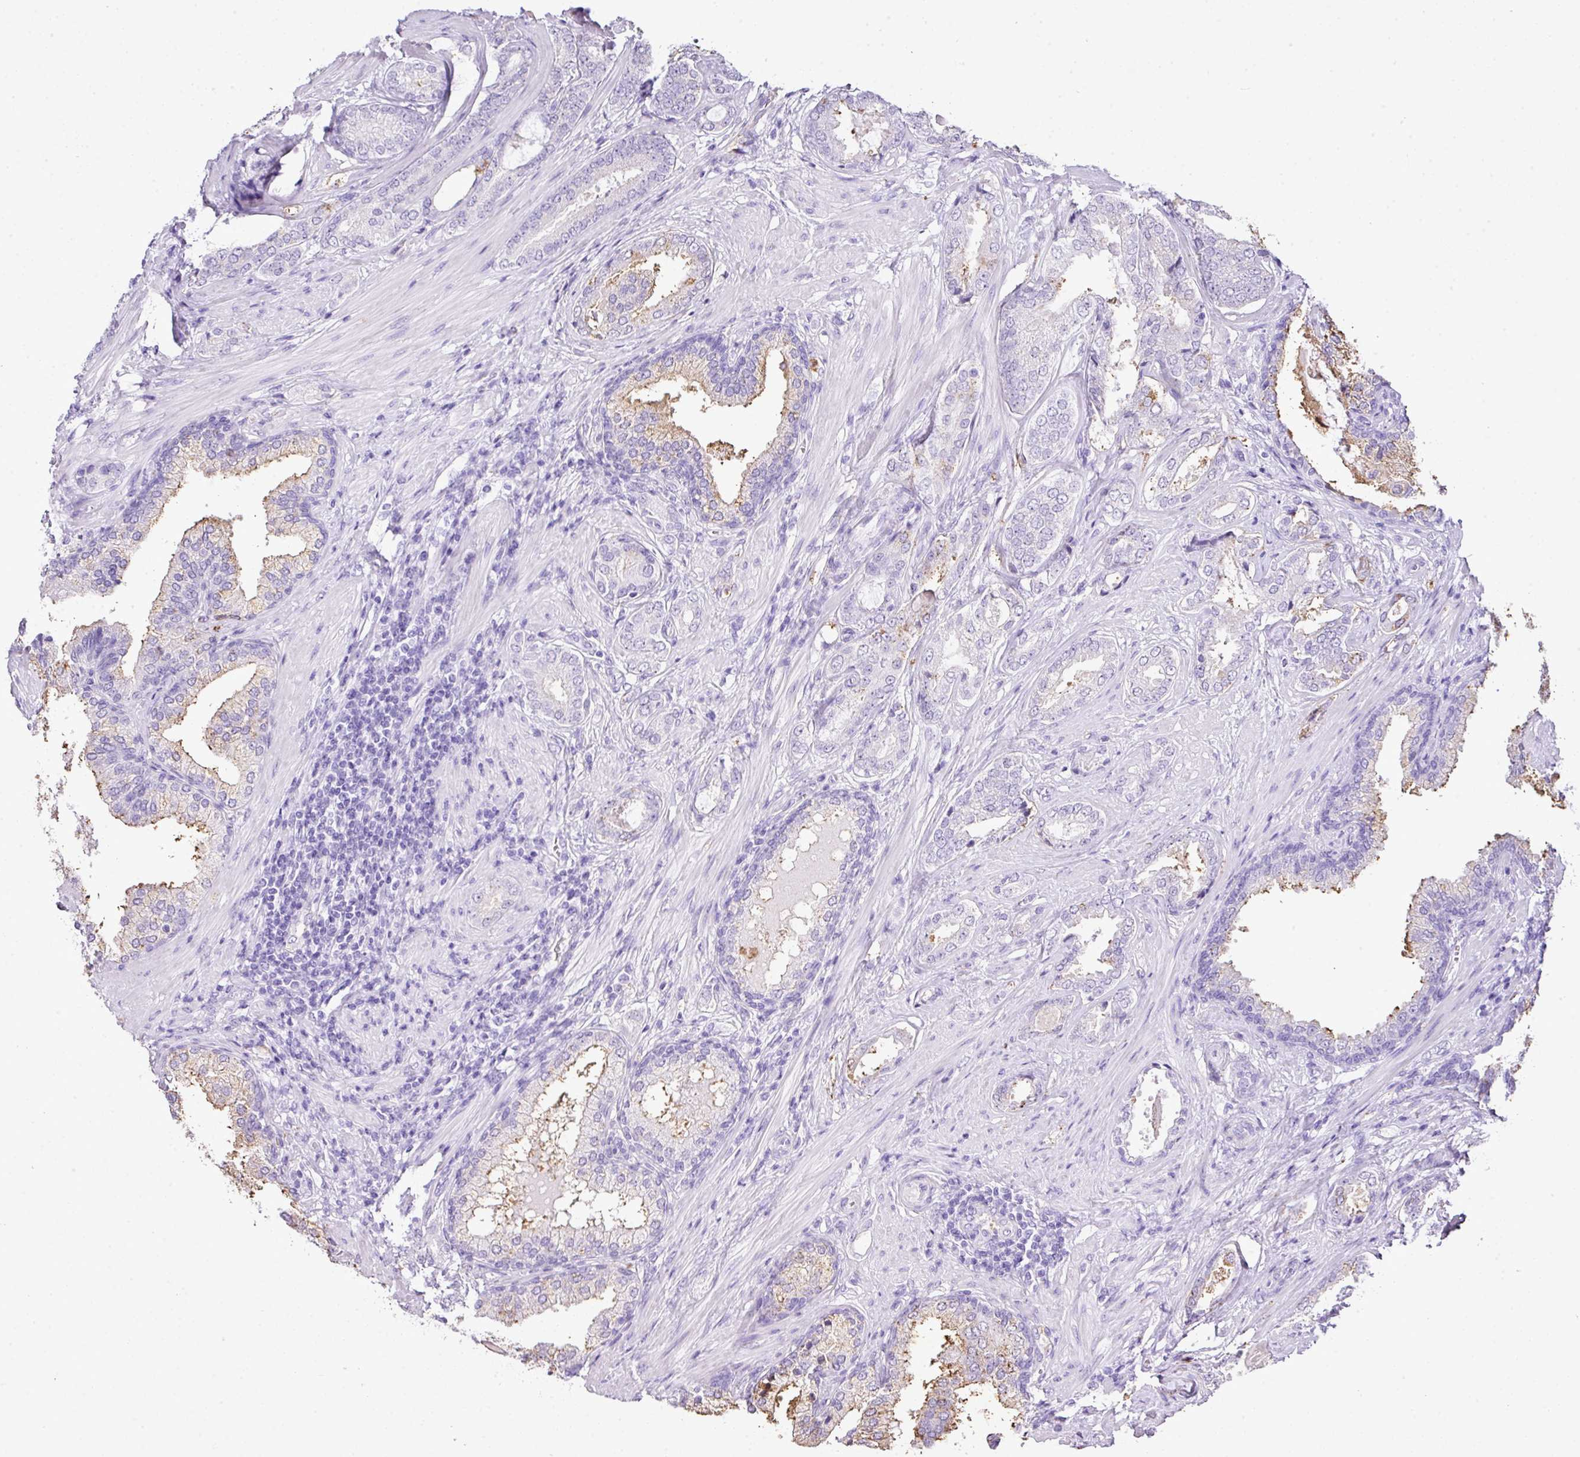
{"staining": {"intensity": "moderate", "quantity": "<25%", "location": "cytoplasmic/membranous"}, "tissue": "prostate cancer", "cell_type": "Tumor cells", "image_type": "cancer", "snomed": [{"axis": "morphology", "description": "Adenocarcinoma, High grade"}, {"axis": "topography", "description": "Prostate"}], "caption": "Brown immunohistochemical staining in prostate adenocarcinoma (high-grade) demonstrates moderate cytoplasmic/membranous expression in about <25% of tumor cells.", "gene": "KCNJ11", "patient": {"sex": "male", "age": 60}}